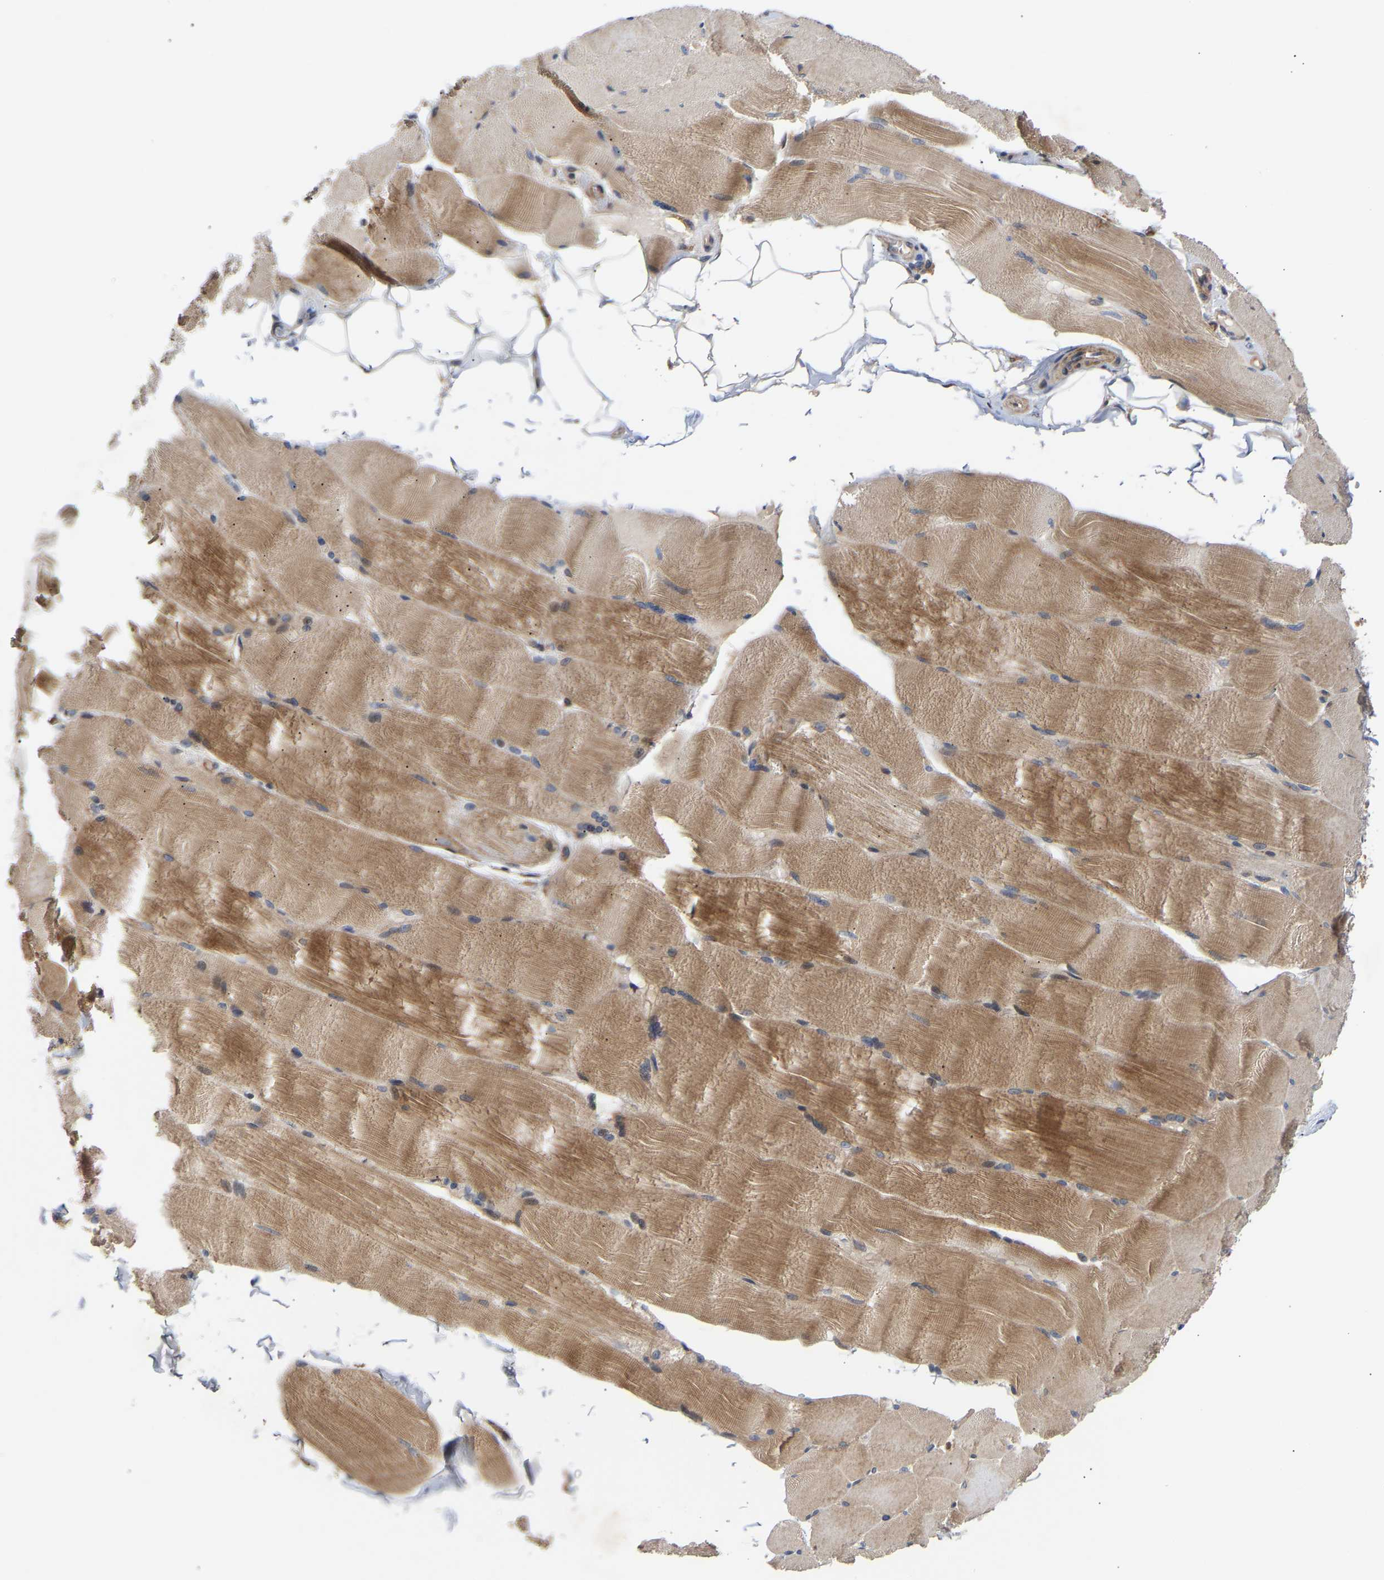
{"staining": {"intensity": "moderate", "quantity": ">75%", "location": "cytoplasmic/membranous"}, "tissue": "skeletal muscle", "cell_type": "Myocytes", "image_type": "normal", "snomed": [{"axis": "morphology", "description": "Normal tissue, NOS"}, {"axis": "topography", "description": "Skin"}, {"axis": "topography", "description": "Skeletal muscle"}], "caption": "Moderate cytoplasmic/membranous protein expression is appreciated in about >75% of myocytes in skeletal muscle. The staining was performed using DAB, with brown indicating positive protein expression. Nuclei are stained blue with hematoxylin.", "gene": "KASH5", "patient": {"sex": "male", "age": 83}}